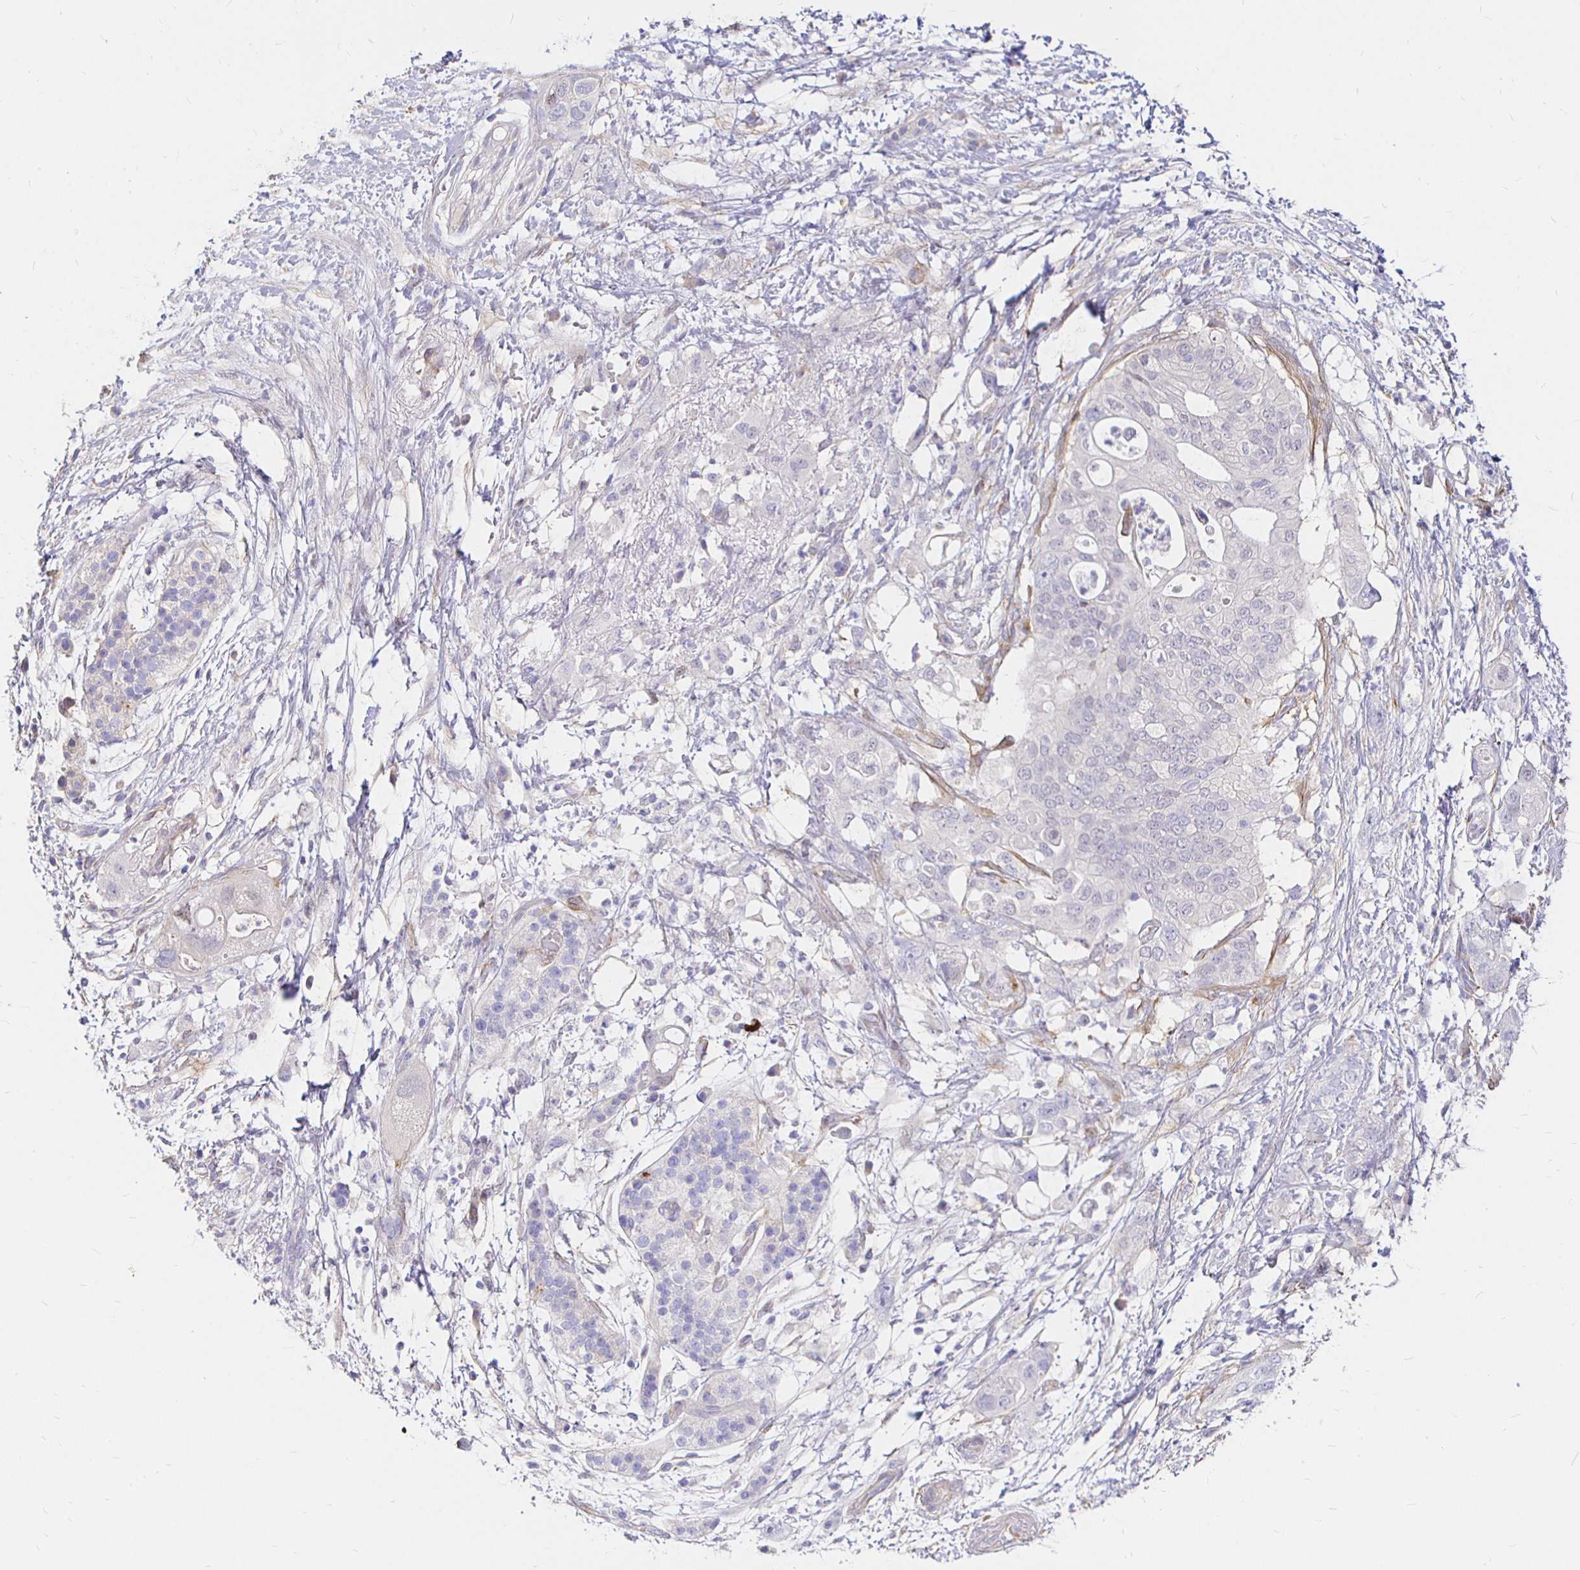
{"staining": {"intensity": "negative", "quantity": "none", "location": "none"}, "tissue": "pancreatic cancer", "cell_type": "Tumor cells", "image_type": "cancer", "snomed": [{"axis": "morphology", "description": "Adenocarcinoma, NOS"}, {"axis": "topography", "description": "Pancreas"}], "caption": "Immunohistochemical staining of pancreatic adenocarcinoma demonstrates no significant expression in tumor cells.", "gene": "PALM2AKAP2", "patient": {"sex": "female", "age": 72}}